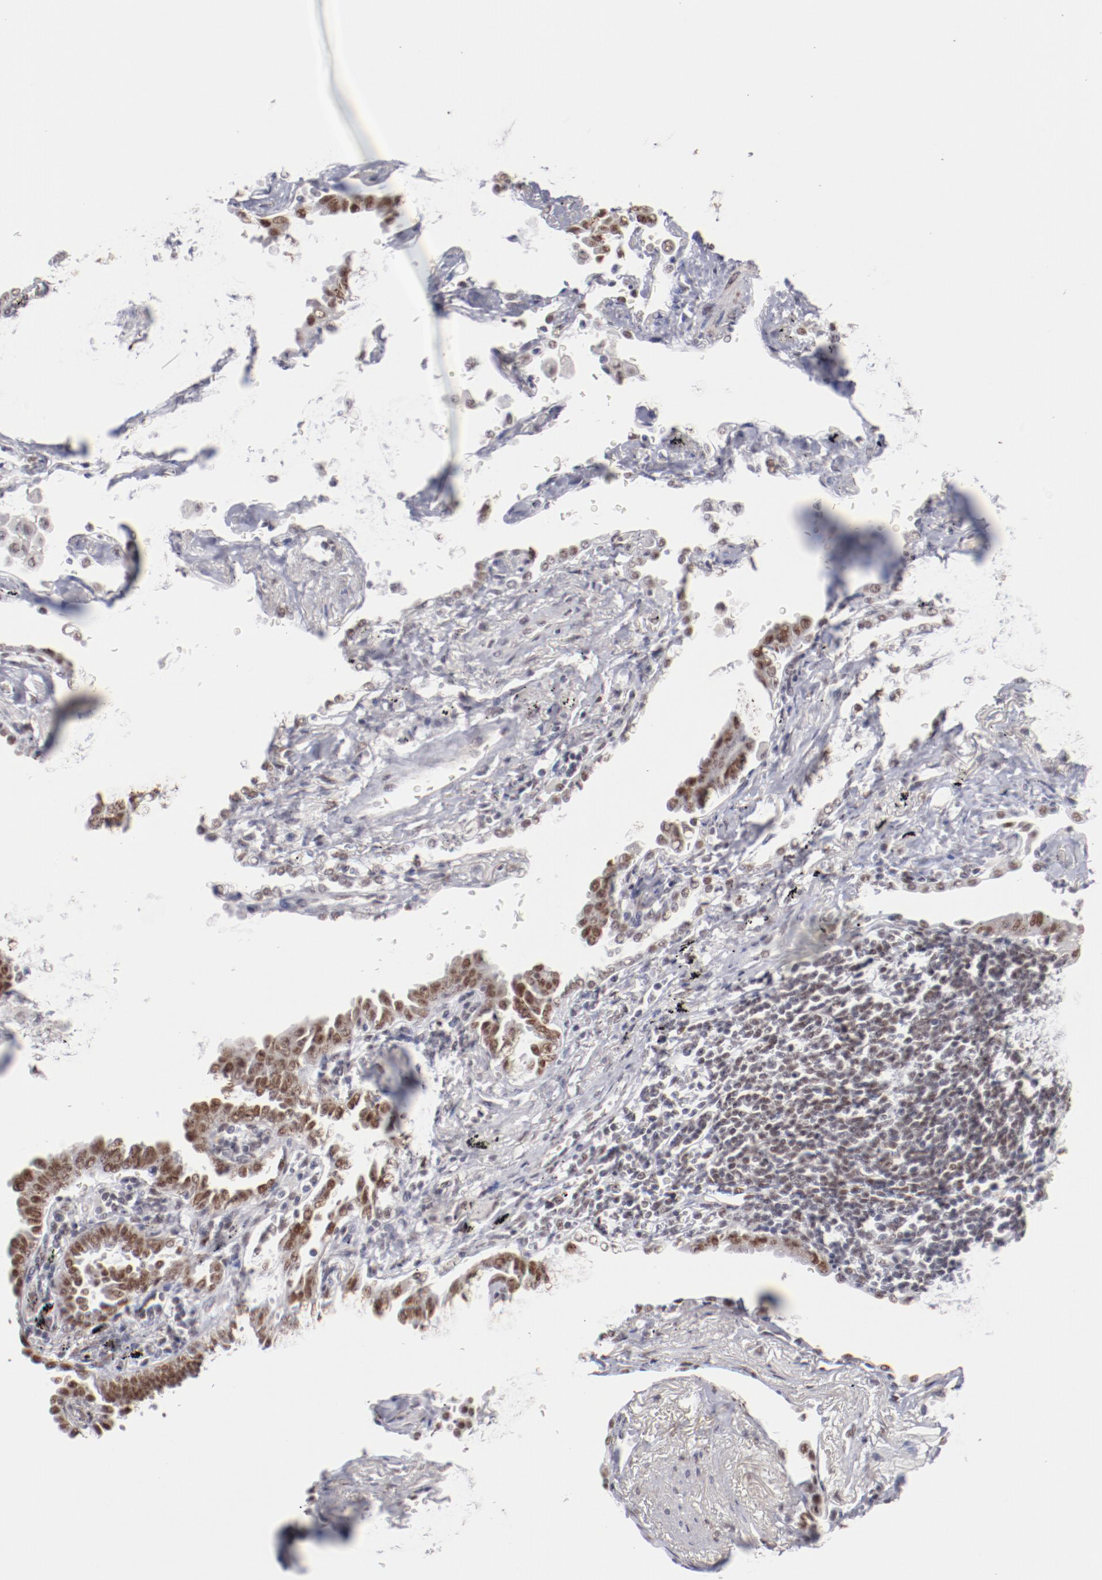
{"staining": {"intensity": "moderate", "quantity": ">75%", "location": "nuclear"}, "tissue": "lung cancer", "cell_type": "Tumor cells", "image_type": "cancer", "snomed": [{"axis": "morphology", "description": "Adenocarcinoma, NOS"}, {"axis": "topography", "description": "Lung"}], "caption": "Immunohistochemistry staining of lung cancer, which exhibits medium levels of moderate nuclear expression in about >75% of tumor cells indicating moderate nuclear protein expression. The staining was performed using DAB (3,3'-diaminobenzidine) (brown) for protein detection and nuclei were counterstained in hematoxylin (blue).", "gene": "TFAP4", "patient": {"sex": "female", "age": 64}}